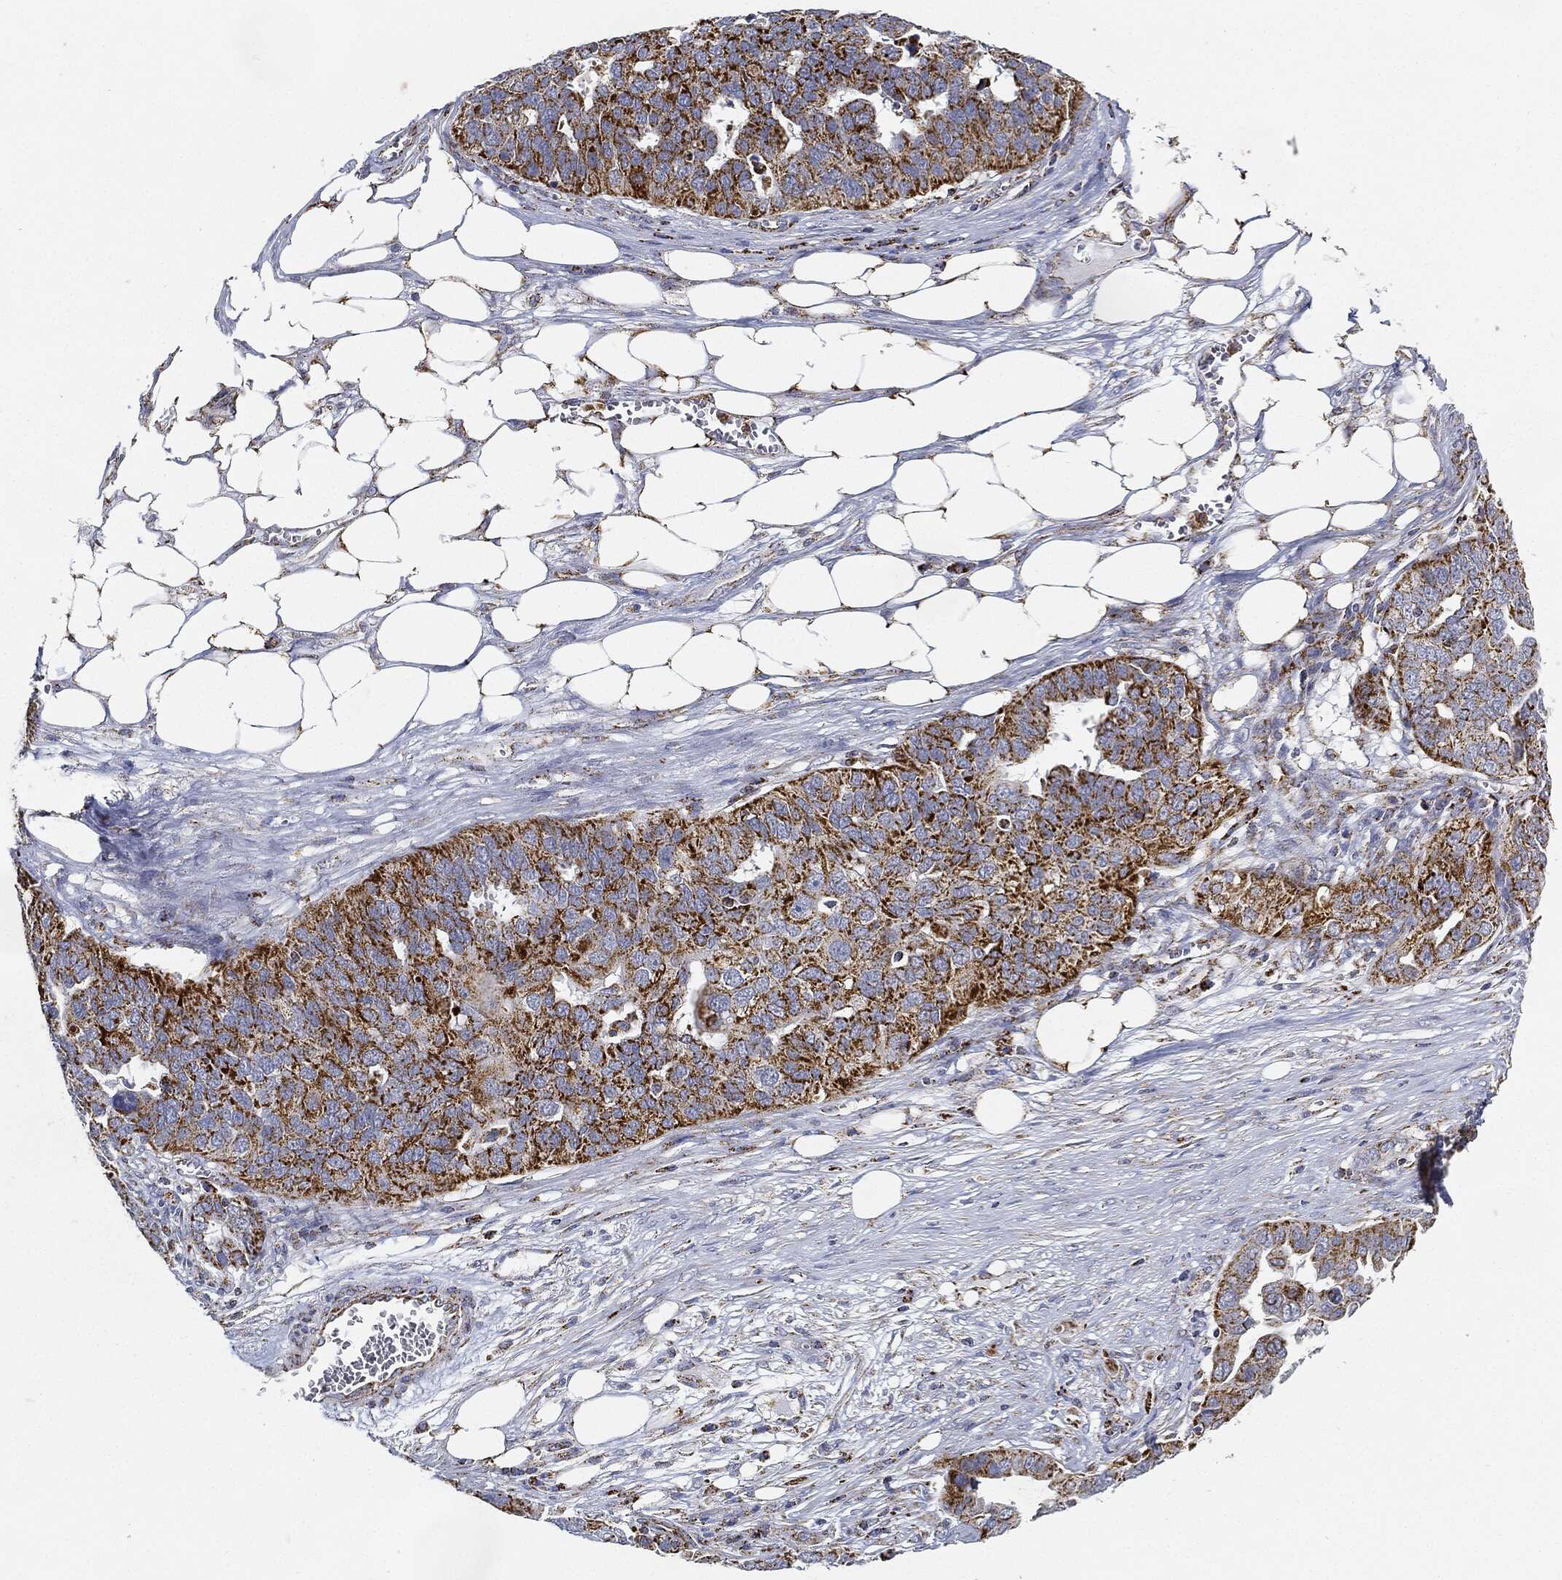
{"staining": {"intensity": "strong", "quantity": ">75%", "location": "cytoplasmic/membranous"}, "tissue": "ovarian cancer", "cell_type": "Tumor cells", "image_type": "cancer", "snomed": [{"axis": "morphology", "description": "Carcinoma, endometroid"}, {"axis": "topography", "description": "Soft tissue"}, {"axis": "topography", "description": "Ovary"}], "caption": "Immunohistochemical staining of endometroid carcinoma (ovarian) exhibits strong cytoplasmic/membranous protein expression in about >75% of tumor cells.", "gene": "CAPN15", "patient": {"sex": "female", "age": 52}}